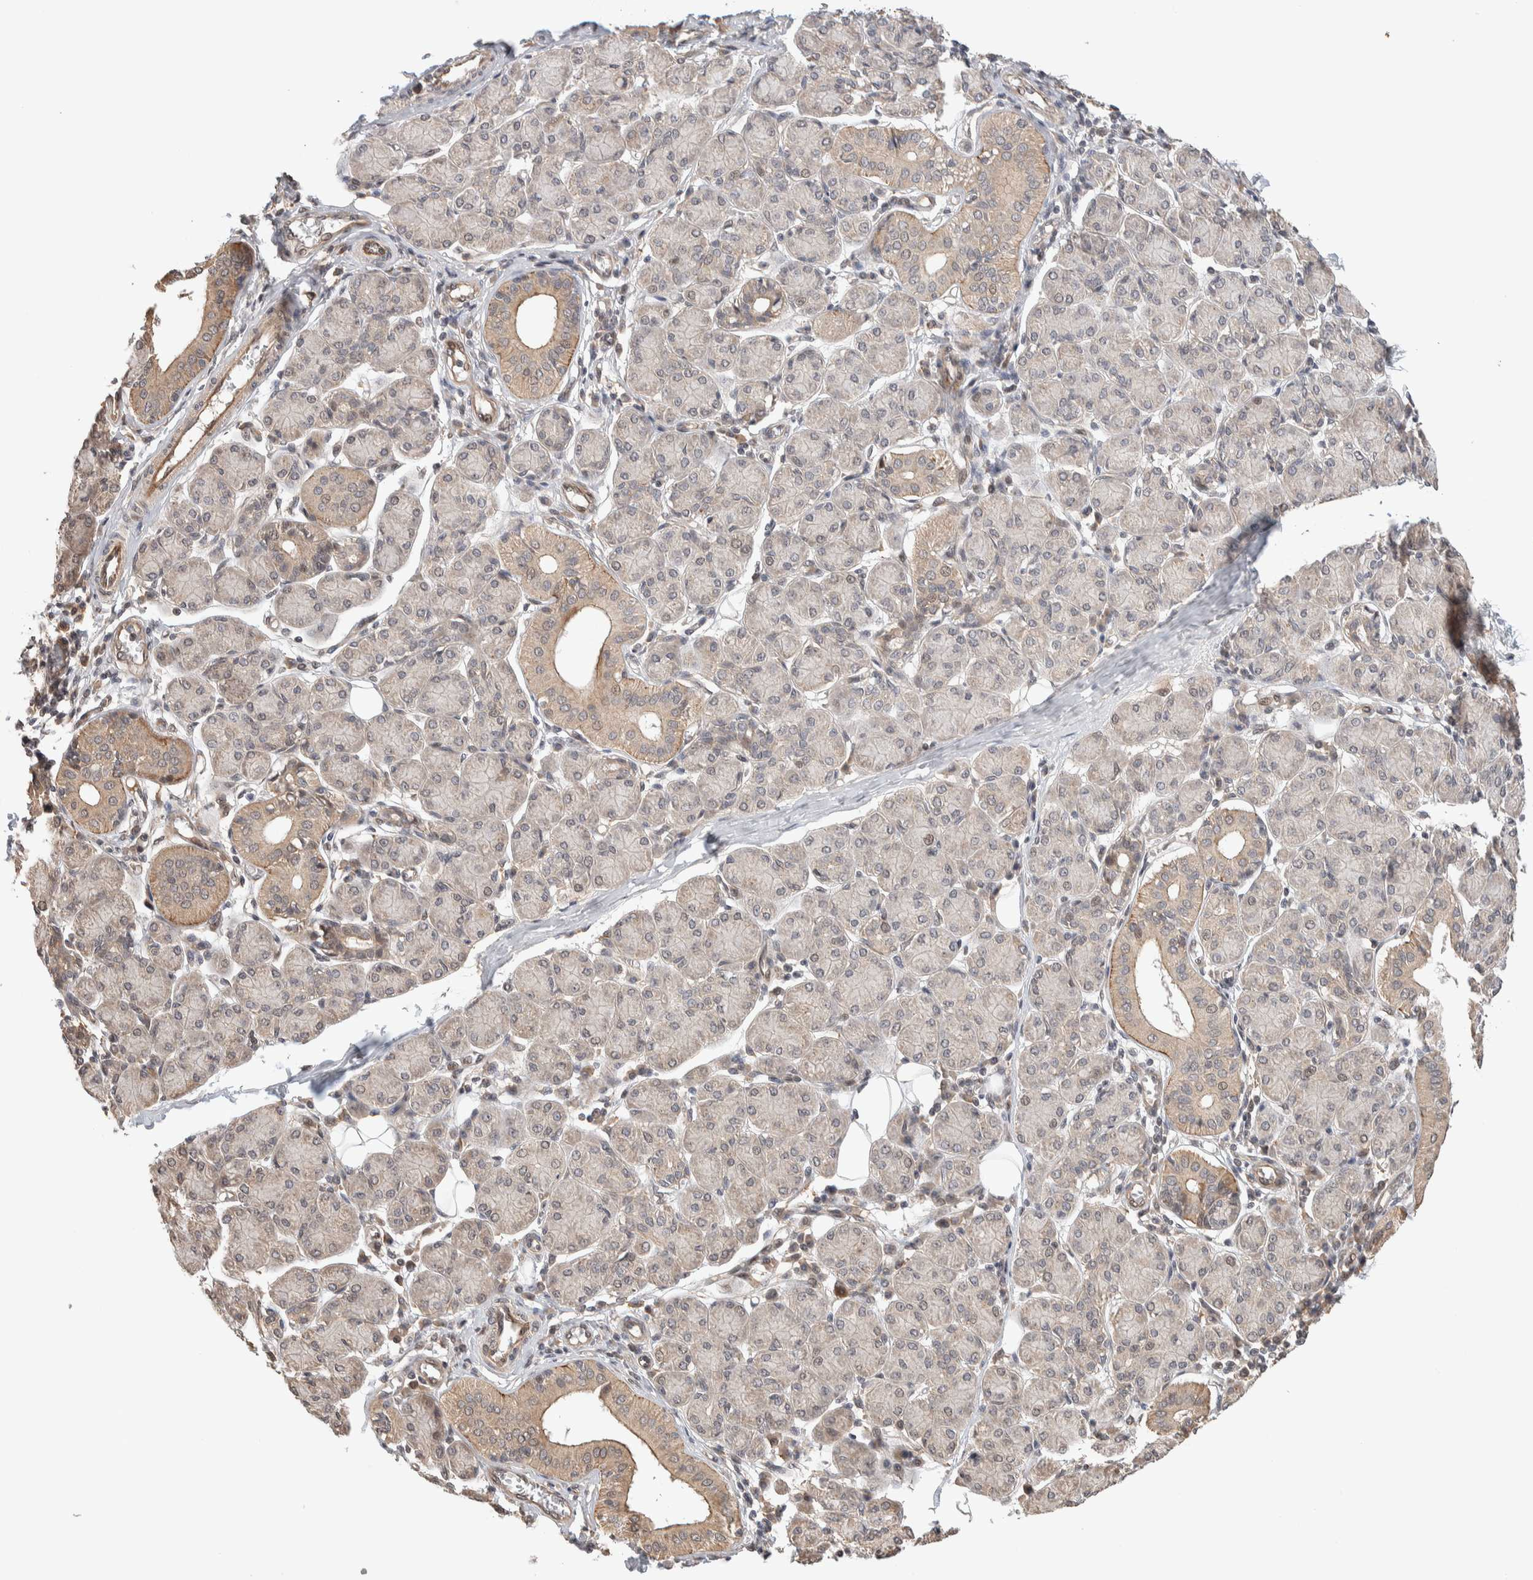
{"staining": {"intensity": "weak", "quantity": "25%-75%", "location": "cytoplasmic/membranous"}, "tissue": "salivary gland", "cell_type": "Glandular cells", "image_type": "normal", "snomed": [{"axis": "morphology", "description": "Normal tissue, NOS"}, {"axis": "morphology", "description": "Inflammation, NOS"}, {"axis": "topography", "description": "Lymph node"}, {"axis": "topography", "description": "Salivary gland"}], "caption": "This is an image of immunohistochemistry staining of normal salivary gland, which shows weak expression in the cytoplasmic/membranous of glandular cells.", "gene": "PRDM15", "patient": {"sex": "male", "age": 3}}